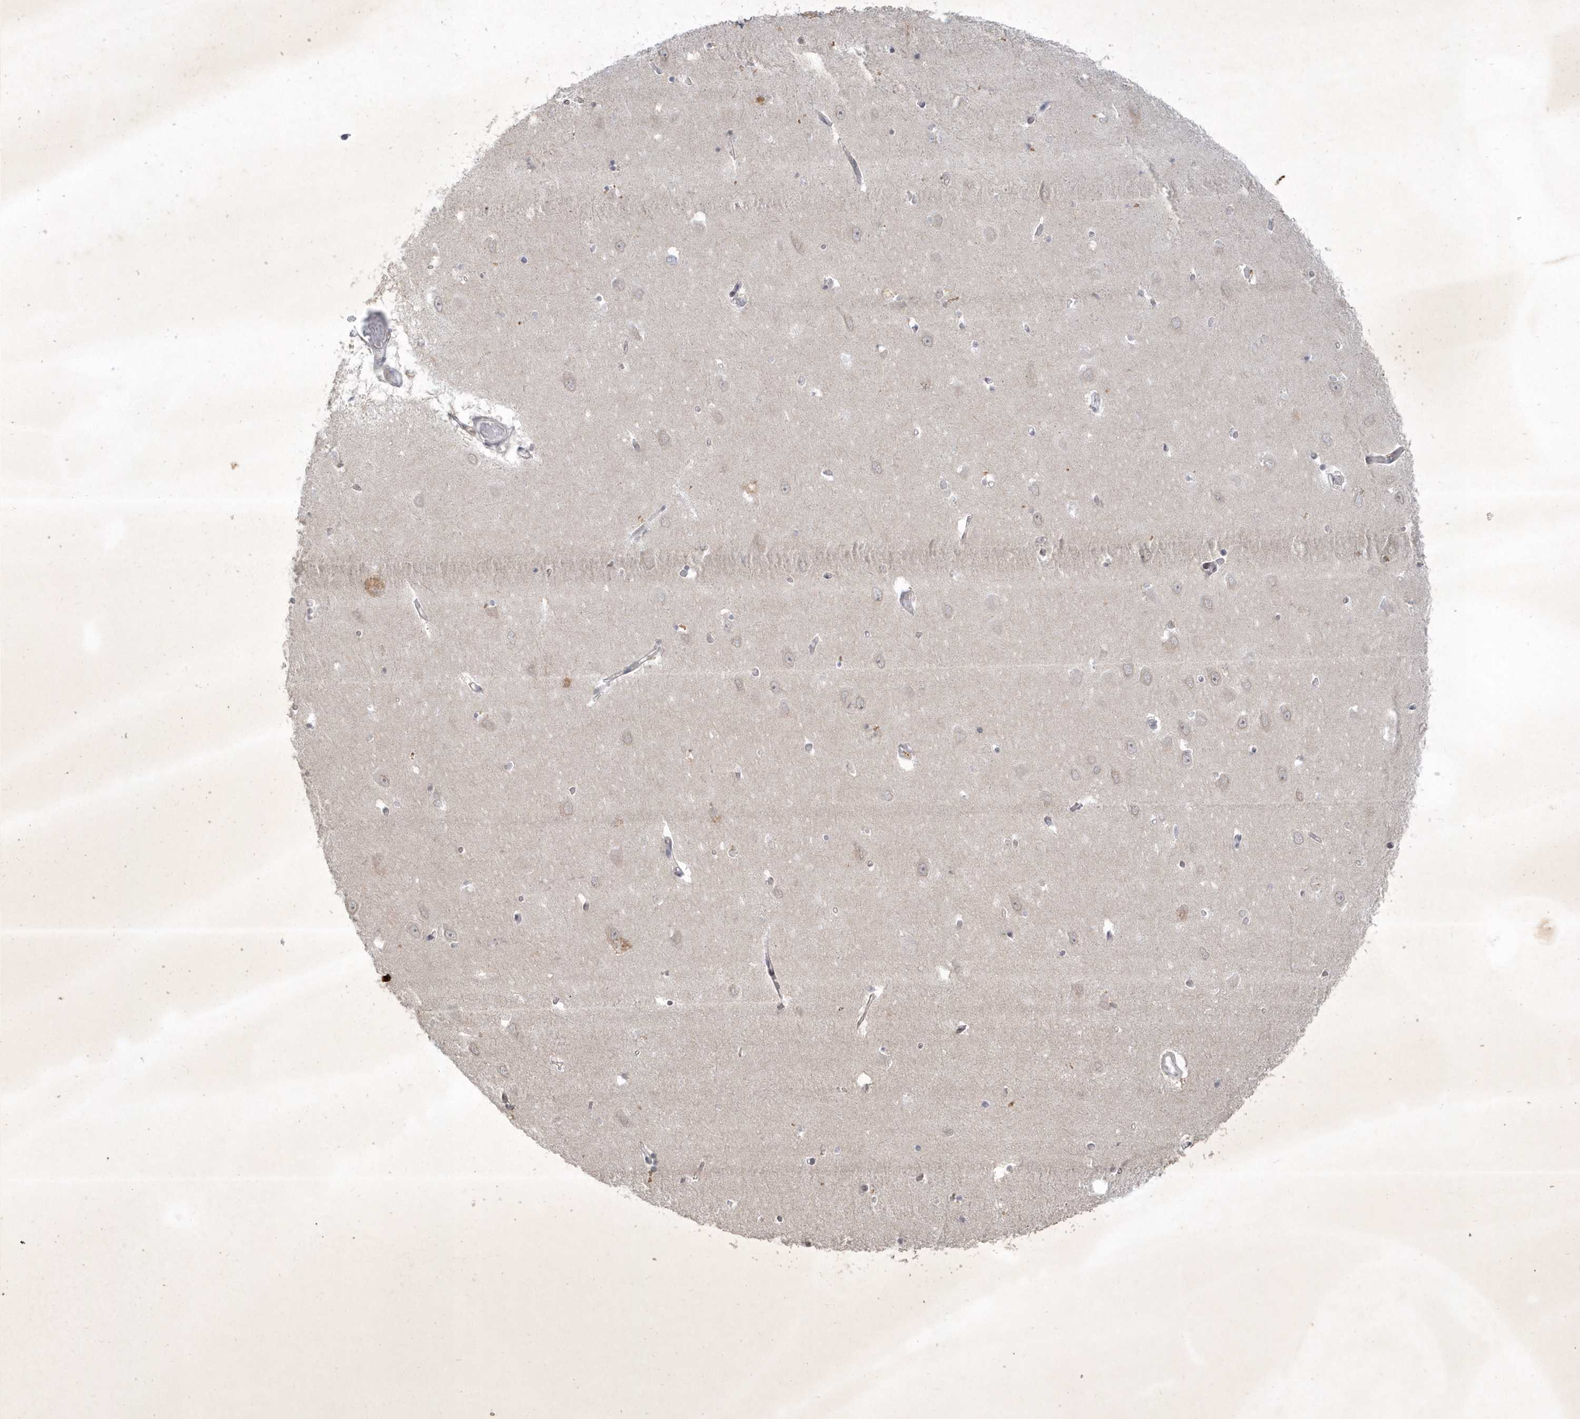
{"staining": {"intensity": "negative", "quantity": "none", "location": "none"}, "tissue": "hippocampus", "cell_type": "Glial cells", "image_type": "normal", "snomed": [{"axis": "morphology", "description": "Normal tissue, NOS"}, {"axis": "topography", "description": "Hippocampus"}], "caption": "Glial cells show no significant positivity in normal hippocampus. Nuclei are stained in blue.", "gene": "BOD1L2", "patient": {"sex": "male", "age": 70}}